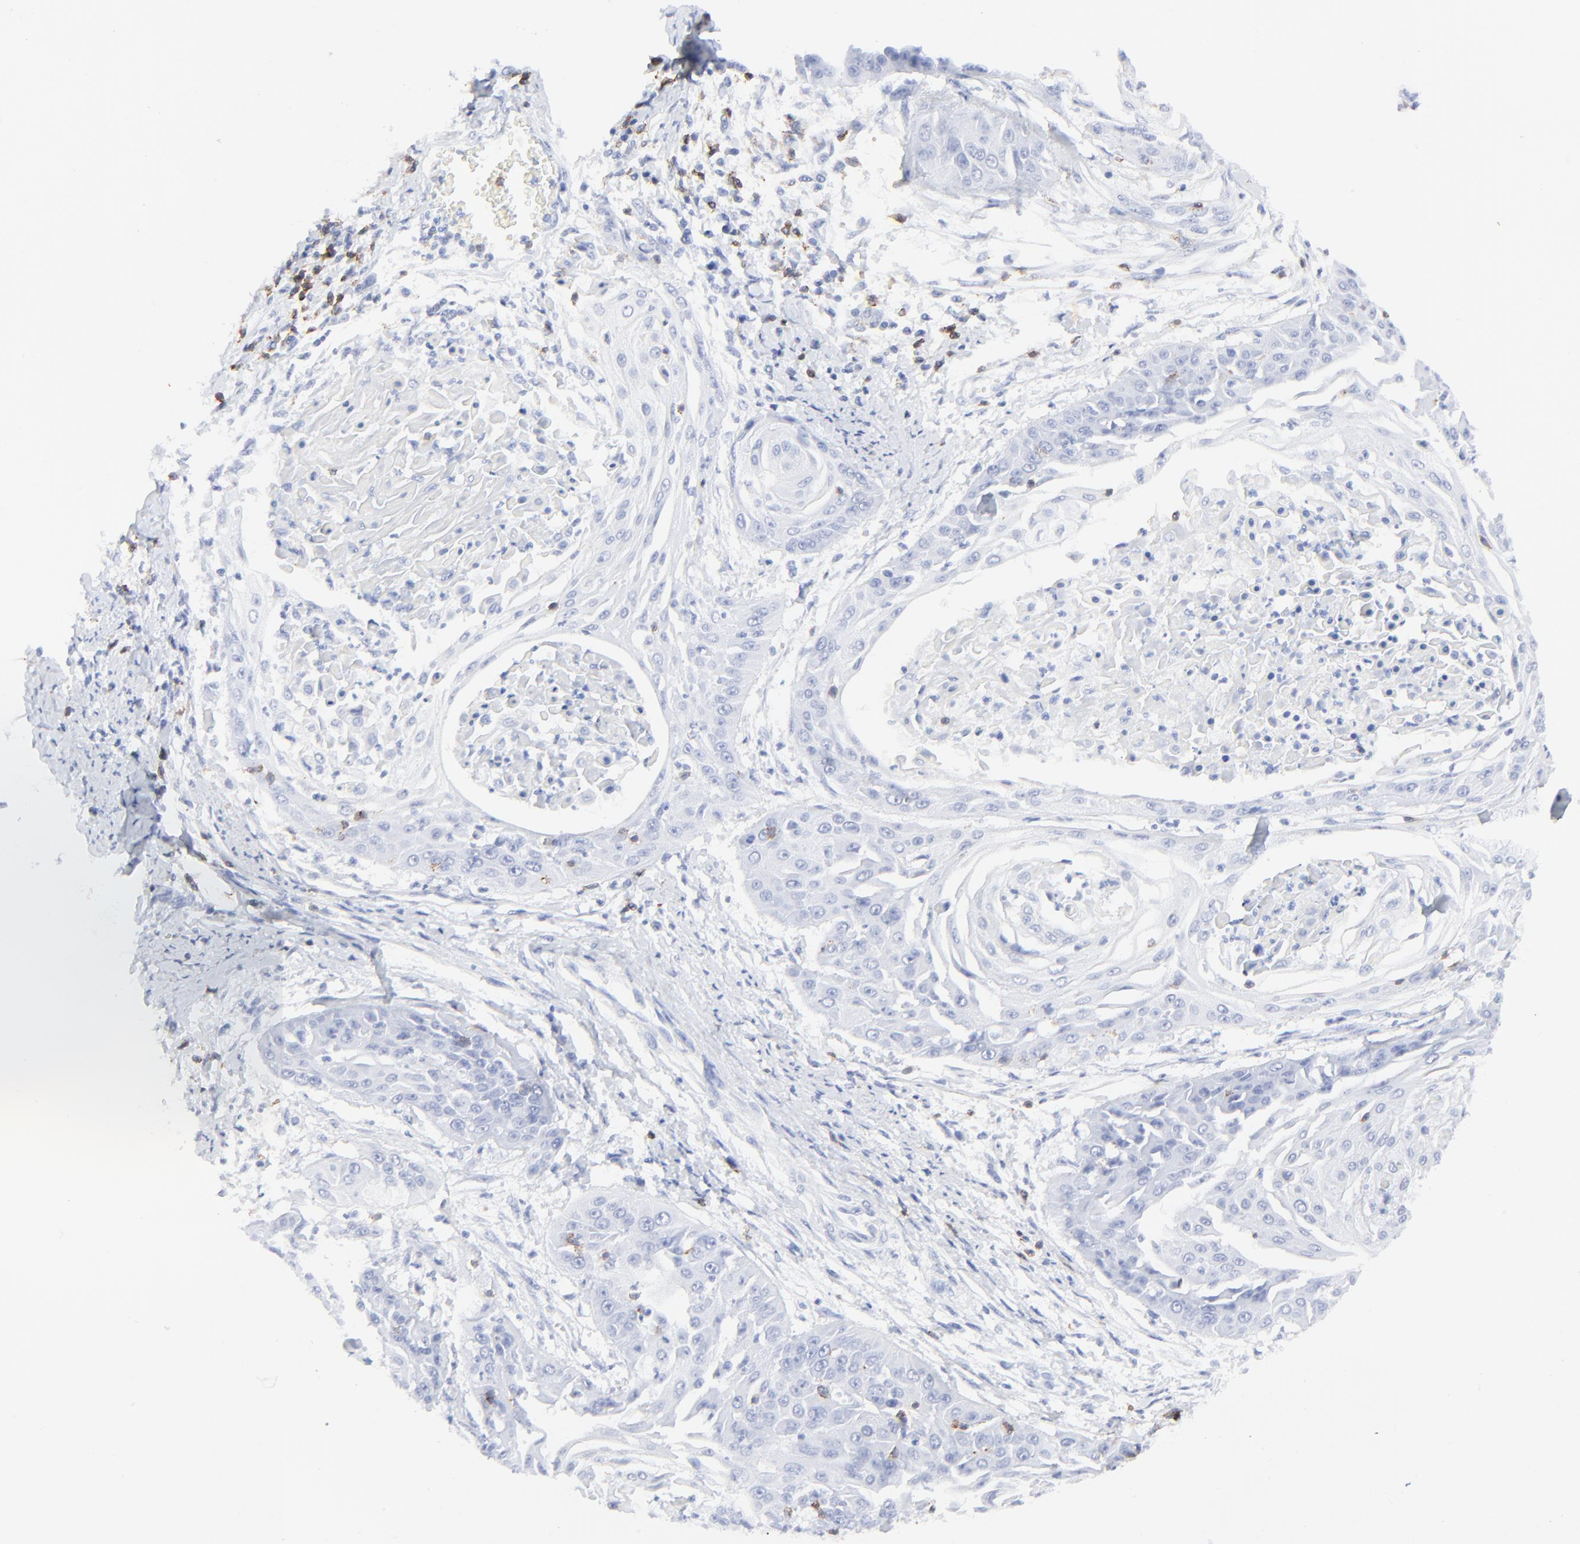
{"staining": {"intensity": "negative", "quantity": "none", "location": "none"}, "tissue": "cervical cancer", "cell_type": "Tumor cells", "image_type": "cancer", "snomed": [{"axis": "morphology", "description": "Squamous cell carcinoma, NOS"}, {"axis": "topography", "description": "Cervix"}], "caption": "IHC photomicrograph of human cervical cancer stained for a protein (brown), which demonstrates no expression in tumor cells.", "gene": "LCK", "patient": {"sex": "female", "age": 64}}